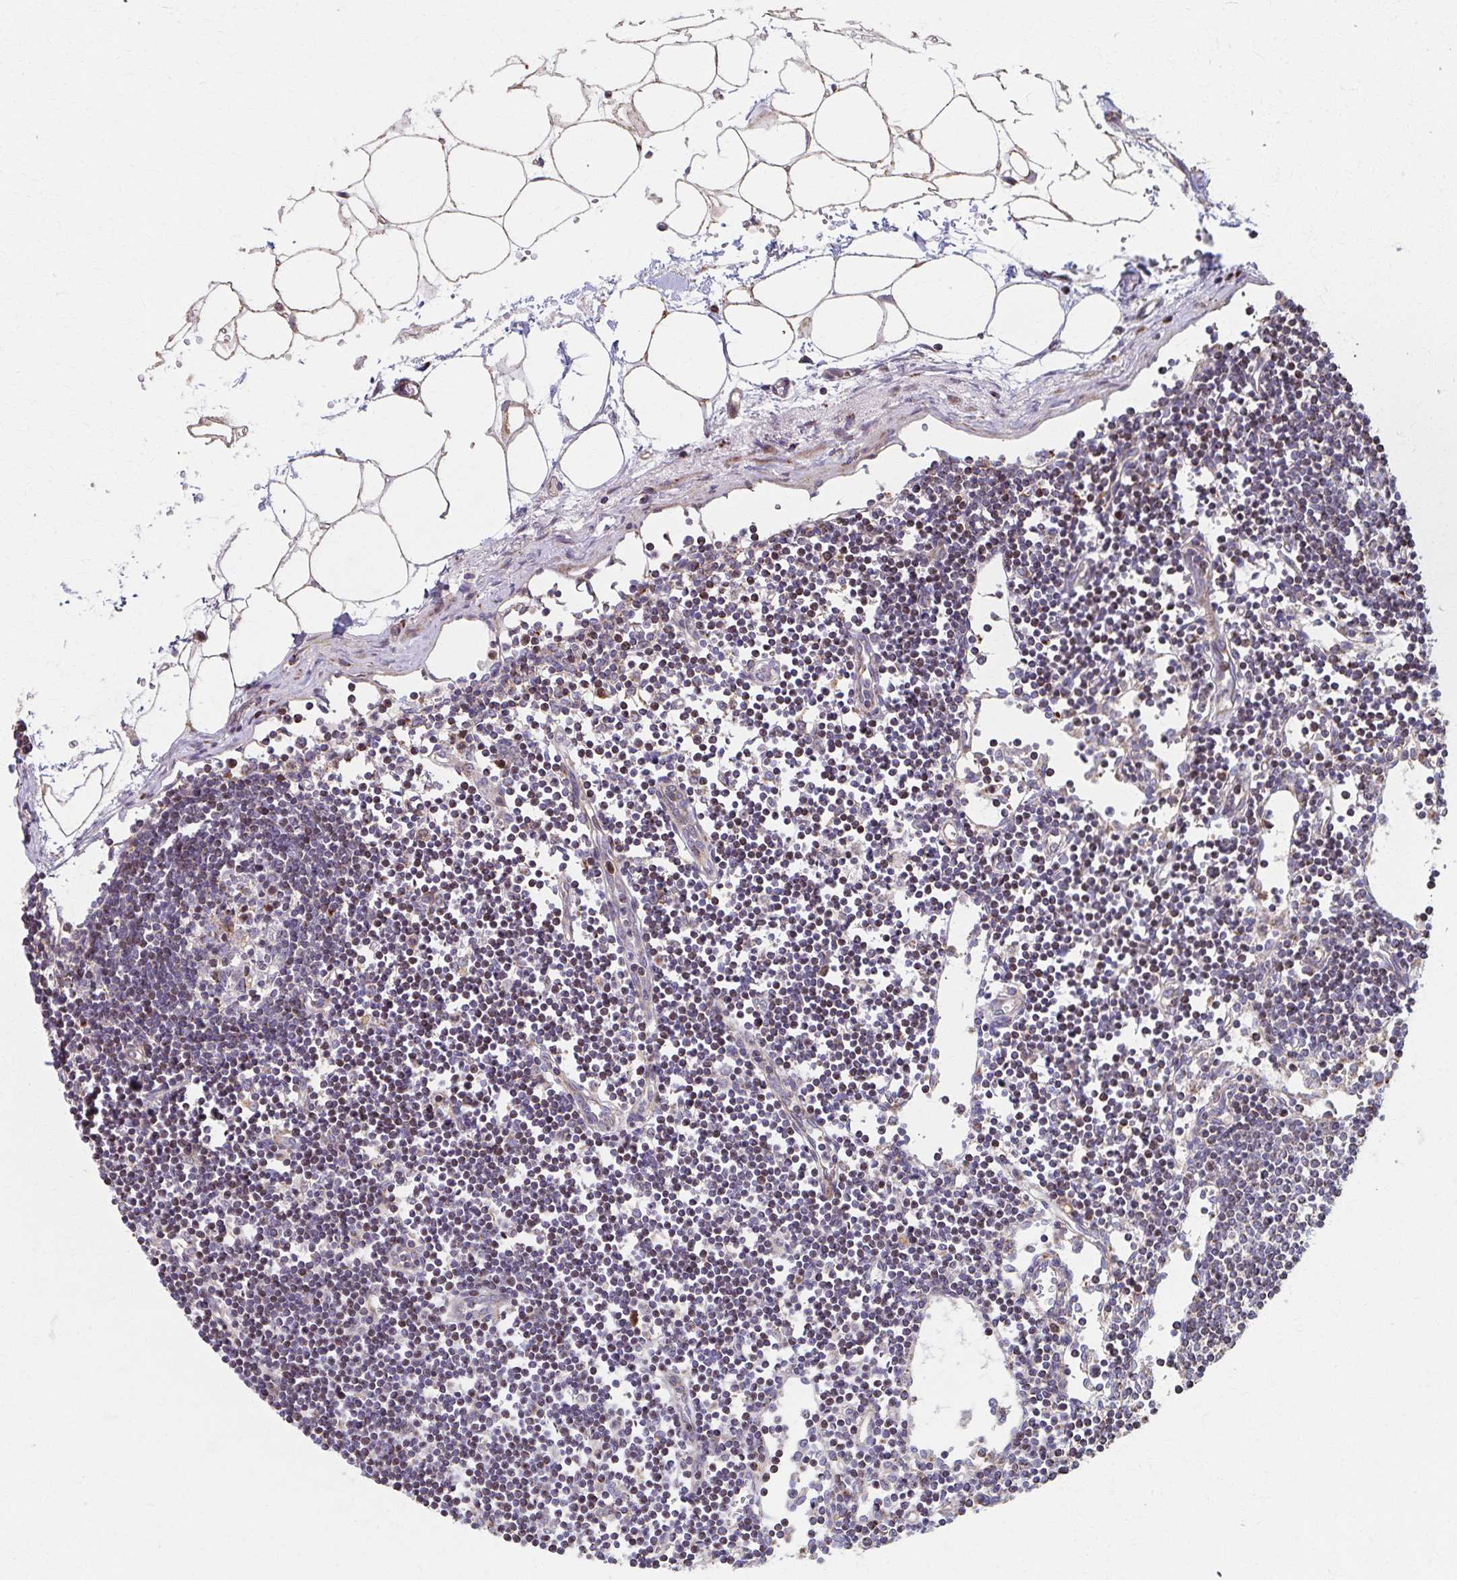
{"staining": {"intensity": "weak", "quantity": "25%-75%", "location": "cytoplasmic/membranous"}, "tissue": "lymph node", "cell_type": "Germinal center cells", "image_type": "normal", "snomed": [{"axis": "morphology", "description": "Normal tissue, NOS"}, {"axis": "topography", "description": "Lymph node"}], "caption": "Immunohistochemistry (IHC) photomicrograph of normal lymph node: lymph node stained using immunohistochemistry exhibits low levels of weak protein expression localized specifically in the cytoplasmic/membranous of germinal center cells, appearing as a cytoplasmic/membranous brown color.", "gene": "SAT1", "patient": {"sex": "female", "age": 65}}